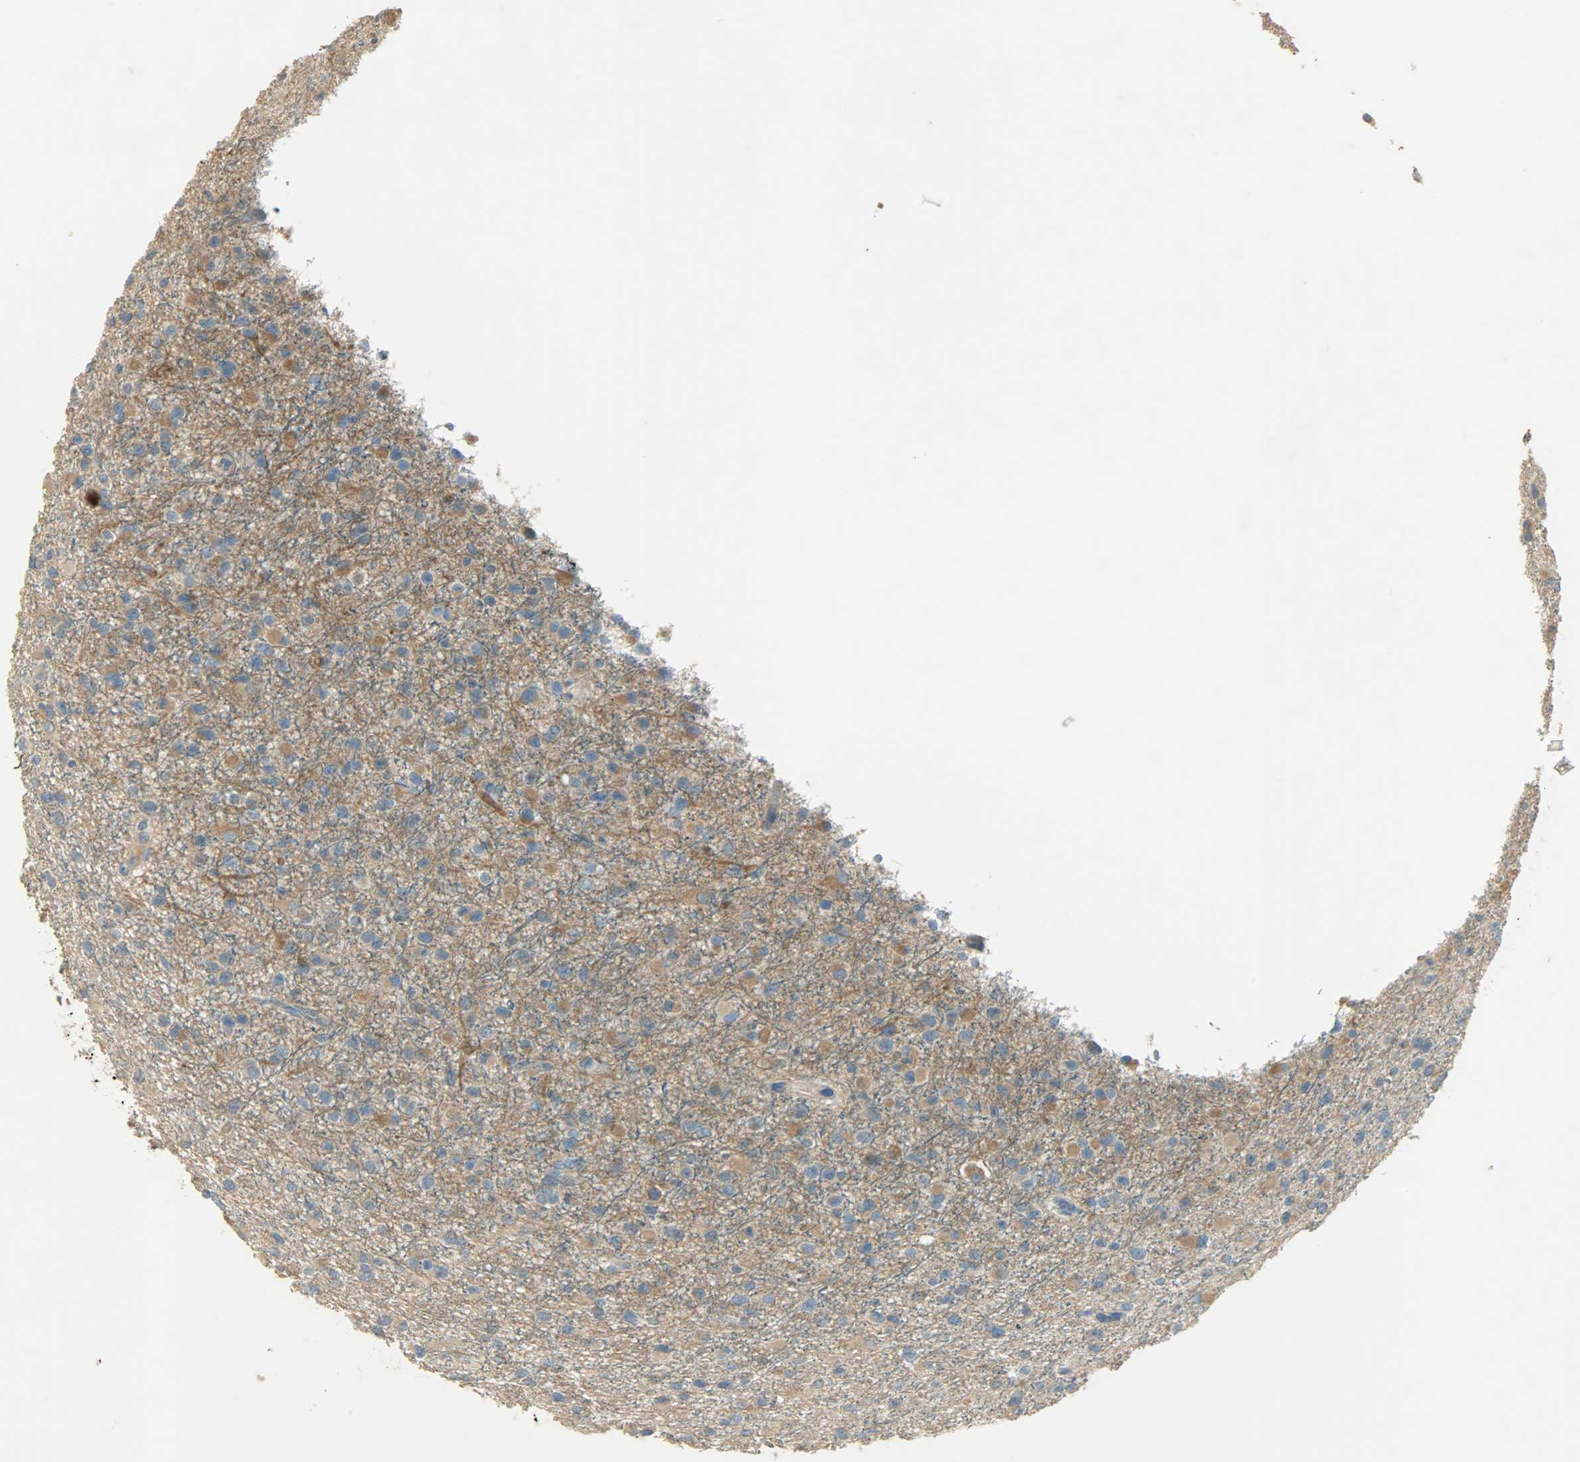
{"staining": {"intensity": "moderate", "quantity": ">75%", "location": "cytoplasmic/membranous"}, "tissue": "glioma", "cell_type": "Tumor cells", "image_type": "cancer", "snomed": [{"axis": "morphology", "description": "Glioma, malignant, Low grade"}, {"axis": "topography", "description": "Brain"}], "caption": "Tumor cells reveal medium levels of moderate cytoplasmic/membranous staining in about >75% of cells in malignant glioma (low-grade). (DAB IHC with brightfield microscopy, high magnification).", "gene": "TPX2", "patient": {"sex": "male", "age": 42}}